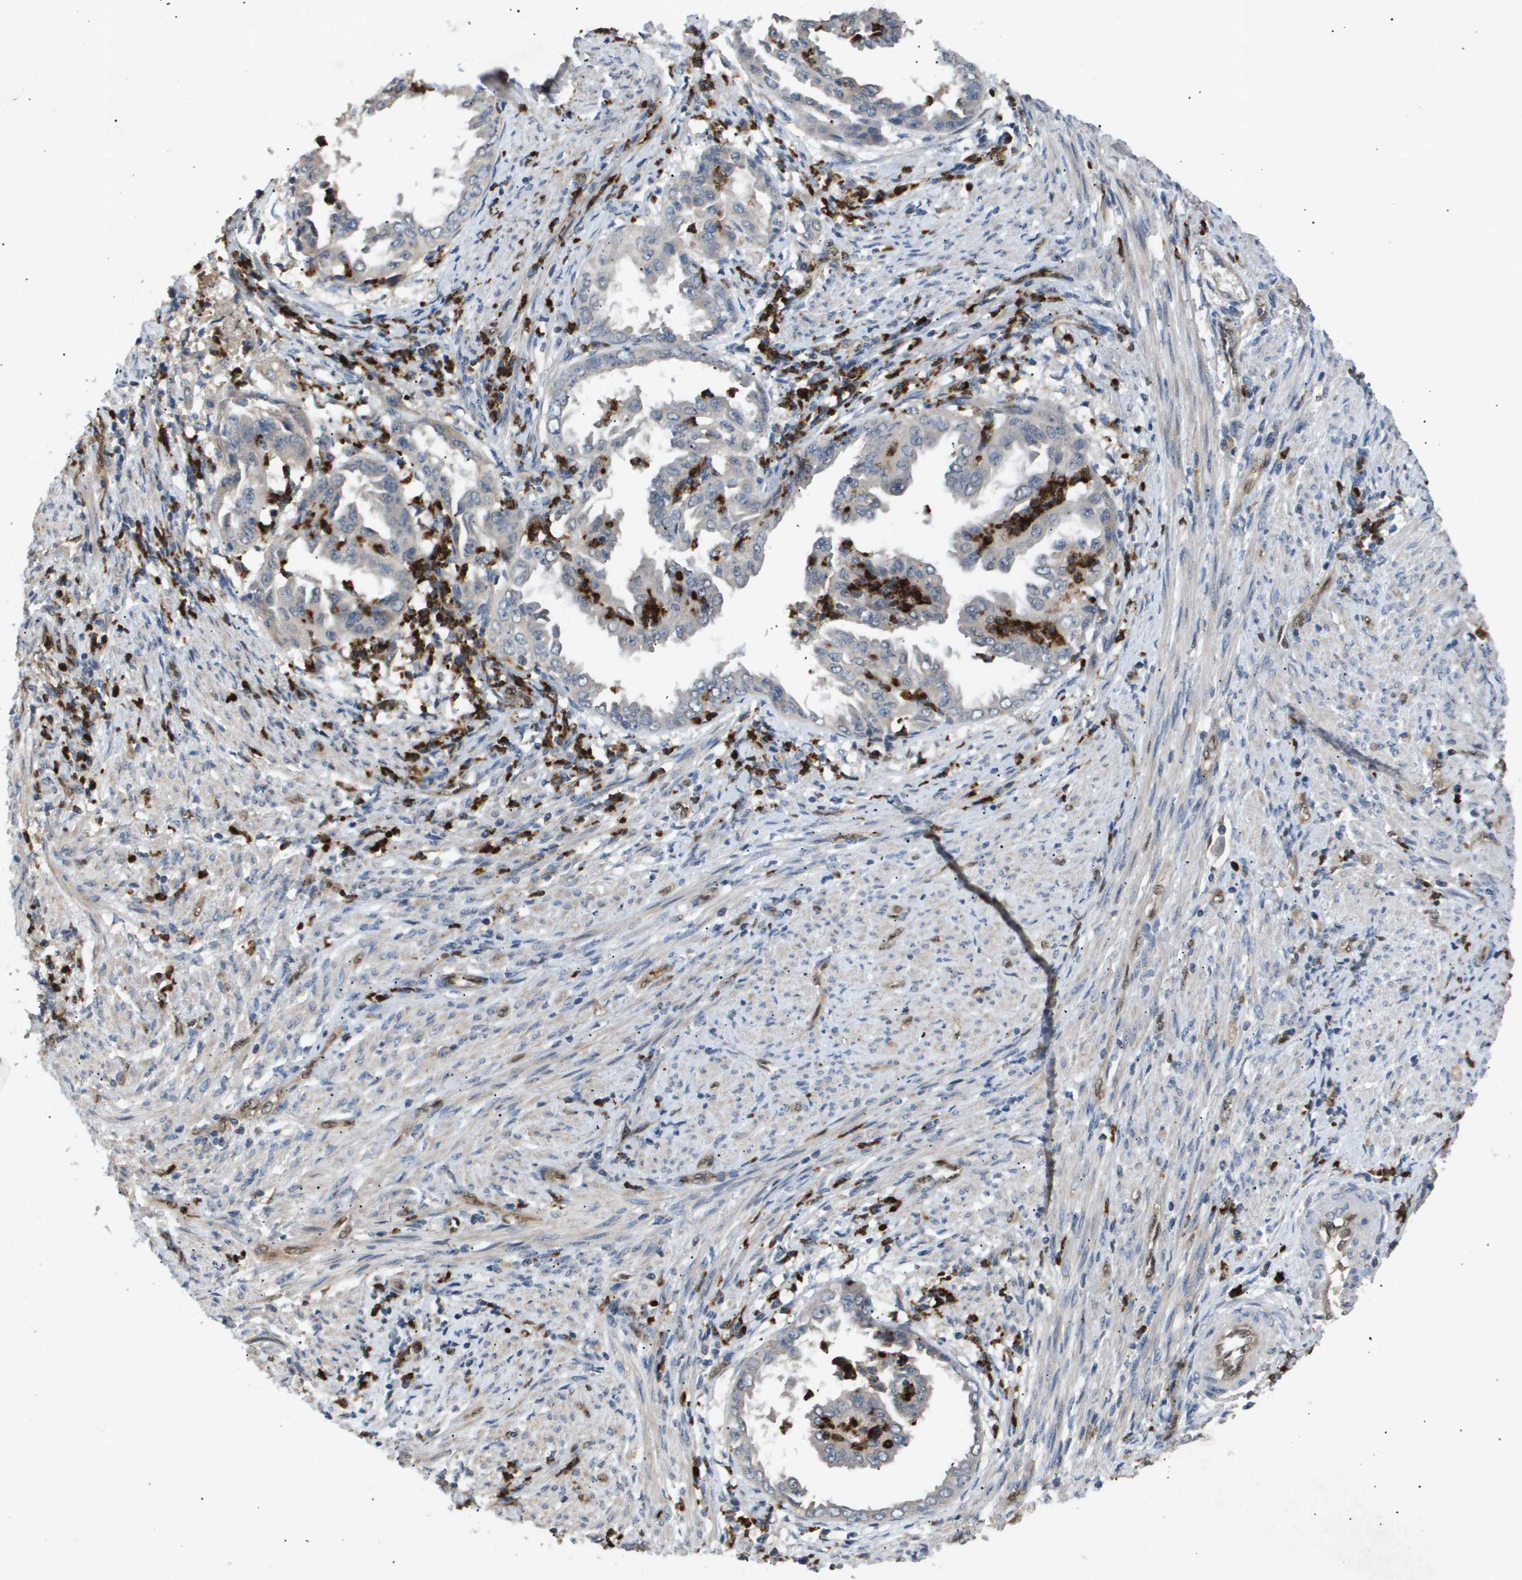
{"staining": {"intensity": "negative", "quantity": "none", "location": "none"}, "tissue": "endometrial cancer", "cell_type": "Tumor cells", "image_type": "cancer", "snomed": [{"axis": "morphology", "description": "Adenocarcinoma, NOS"}, {"axis": "topography", "description": "Endometrium"}], "caption": "Immunohistochemistry of human endometrial cancer displays no staining in tumor cells. (Stains: DAB (3,3'-diaminobenzidine) immunohistochemistry with hematoxylin counter stain, Microscopy: brightfield microscopy at high magnification).", "gene": "ERG", "patient": {"sex": "female", "age": 85}}